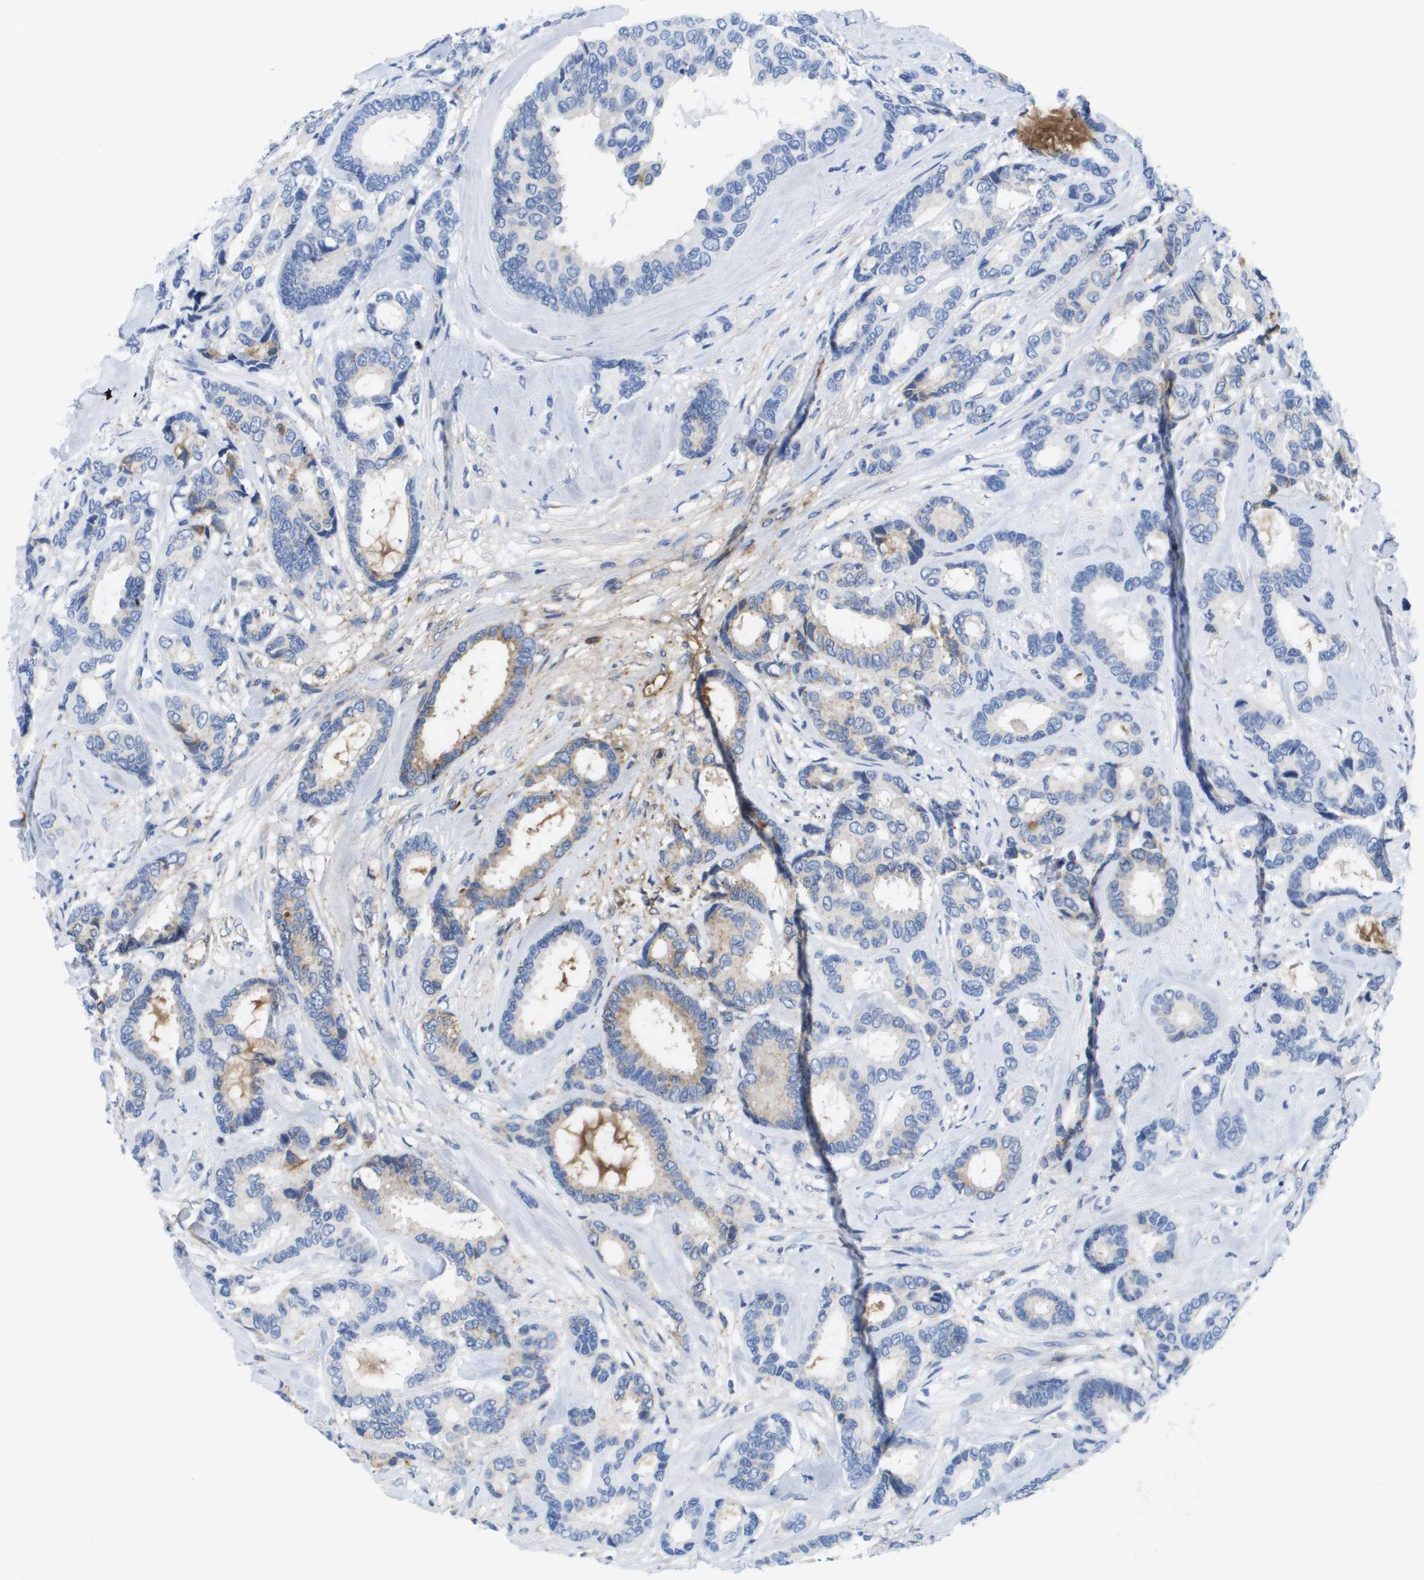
{"staining": {"intensity": "negative", "quantity": "none", "location": "none"}, "tissue": "breast cancer", "cell_type": "Tumor cells", "image_type": "cancer", "snomed": [{"axis": "morphology", "description": "Duct carcinoma"}, {"axis": "topography", "description": "Breast"}], "caption": "Breast cancer was stained to show a protein in brown. There is no significant expression in tumor cells. (DAB (3,3'-diaminobenzidine) IHC, high magnification).", "gene": "APOA1", "patient": {"sex": "female", "age": 87}}